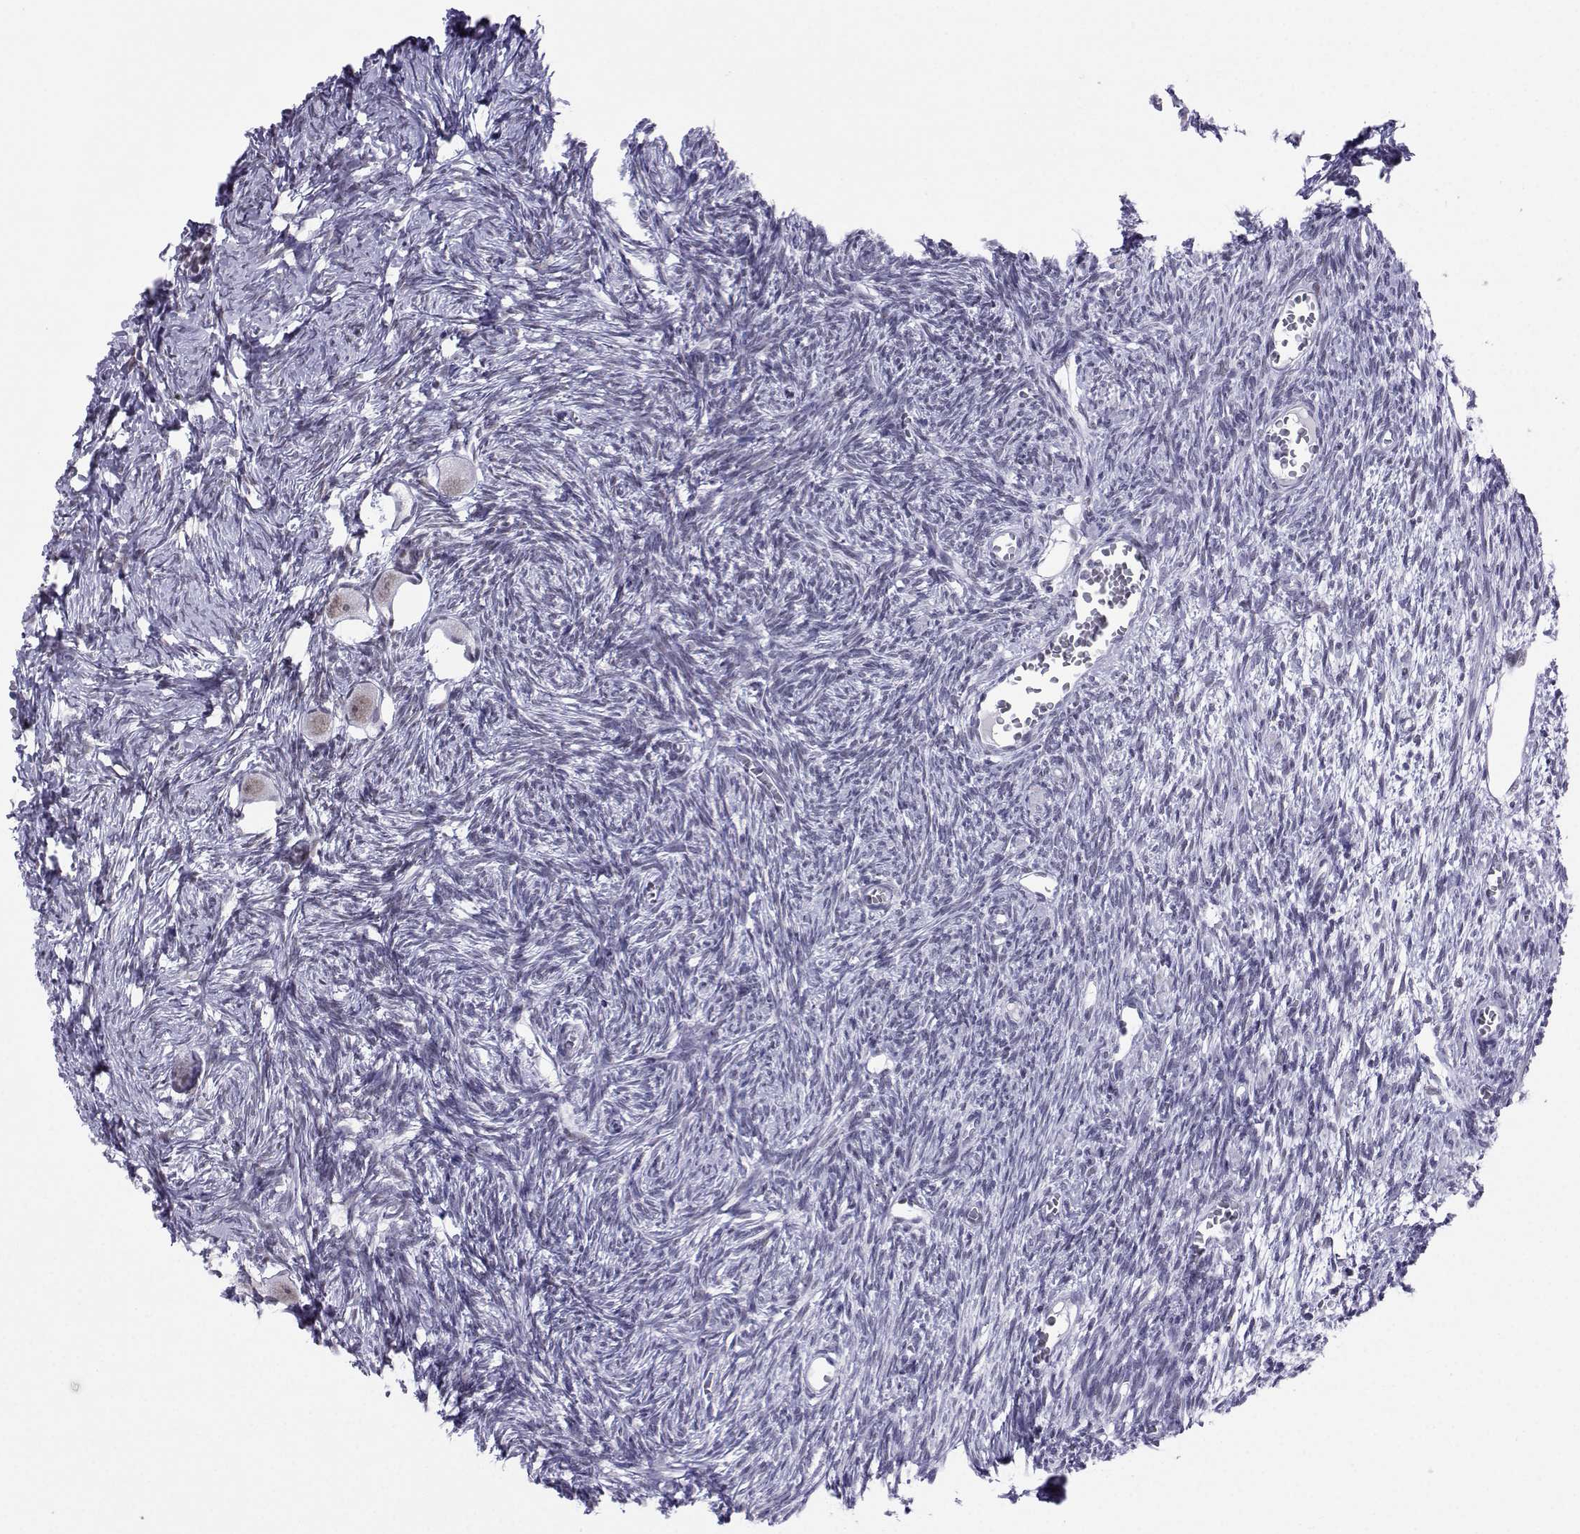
{"staining": {"intensity": "weak", "quantity": ">75%", "location": "nuclear"}, "tissue": "ovary", "cell_type": "Follicle cells", "image_type": "normal", "snomed": [{"axis": "morphology", "description": "Normal tissue, NOS"}, {"axis": "topography", "description": "Ovary"}], "caption": "A low amount of weak nuclear expression is appreciated in approximately >75% of follicle cells in normal ovary. The staining was performed using DAB (3,3'-diaminobenzidine) to visualize the protein expression in brown, while the nuclei were stained in blue with hematoxylin (Magnification: 20x).", "gene": "LORICRIN", "patient": {"sex": "female", "age": 27}}